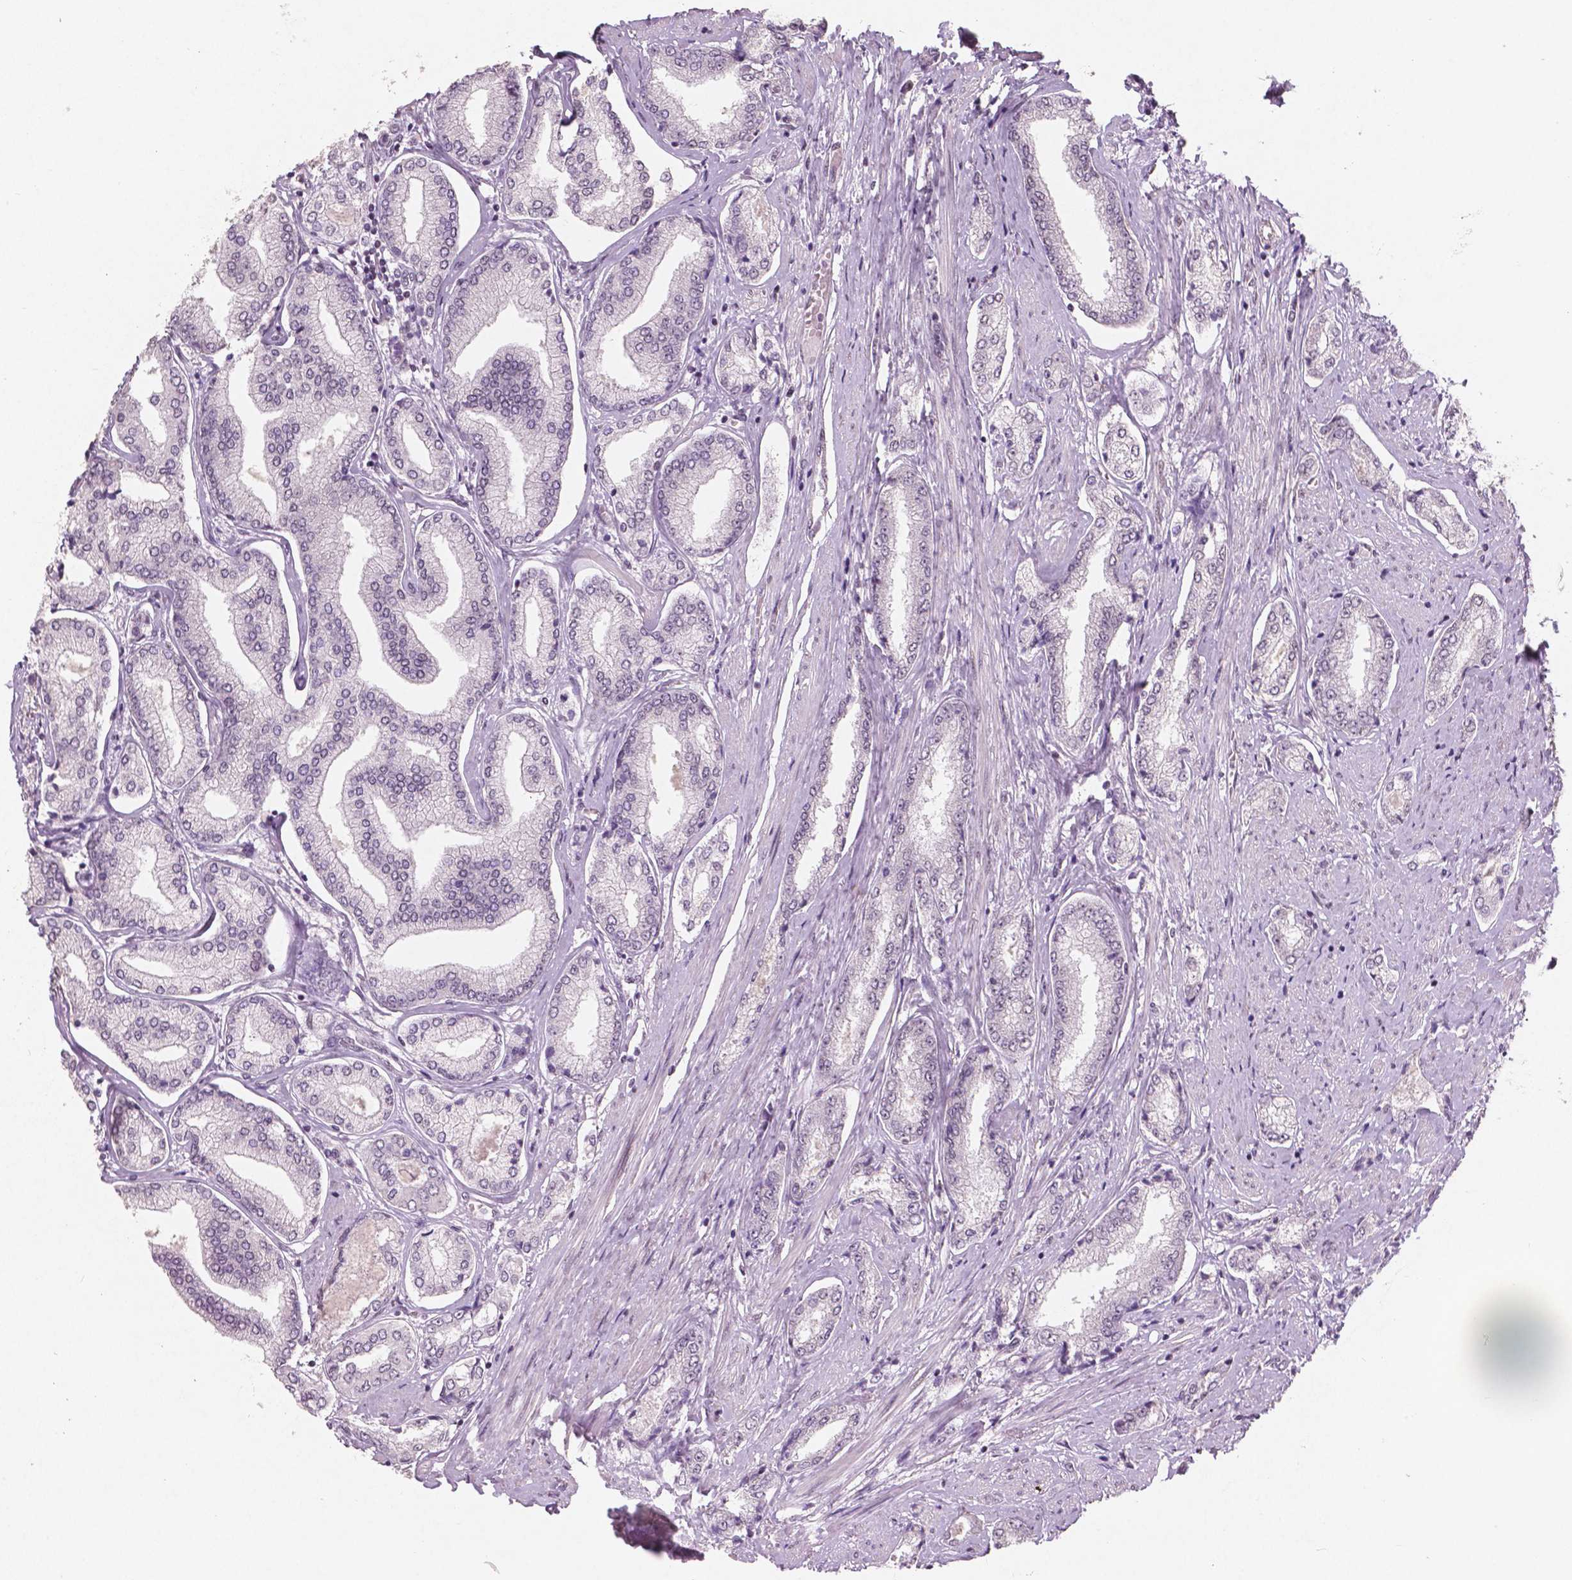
{"staining": {"intensity": "negative", "quantity": "none", "location": "none"}, "tissue": "prostate cancer", "cell_type": "Tumor cells", "image_type": "cancer", "snomed": [{"axis": "morphology", "description": "Adenocarcinoma, NOS"}, {"axis": "topography", "description": "Prostate"}], "caption": "An image of human prostate cancer is negative for staining in tumor cells.", "gene": "BRD4", "patient": {"sex": "male", "age": 63}}